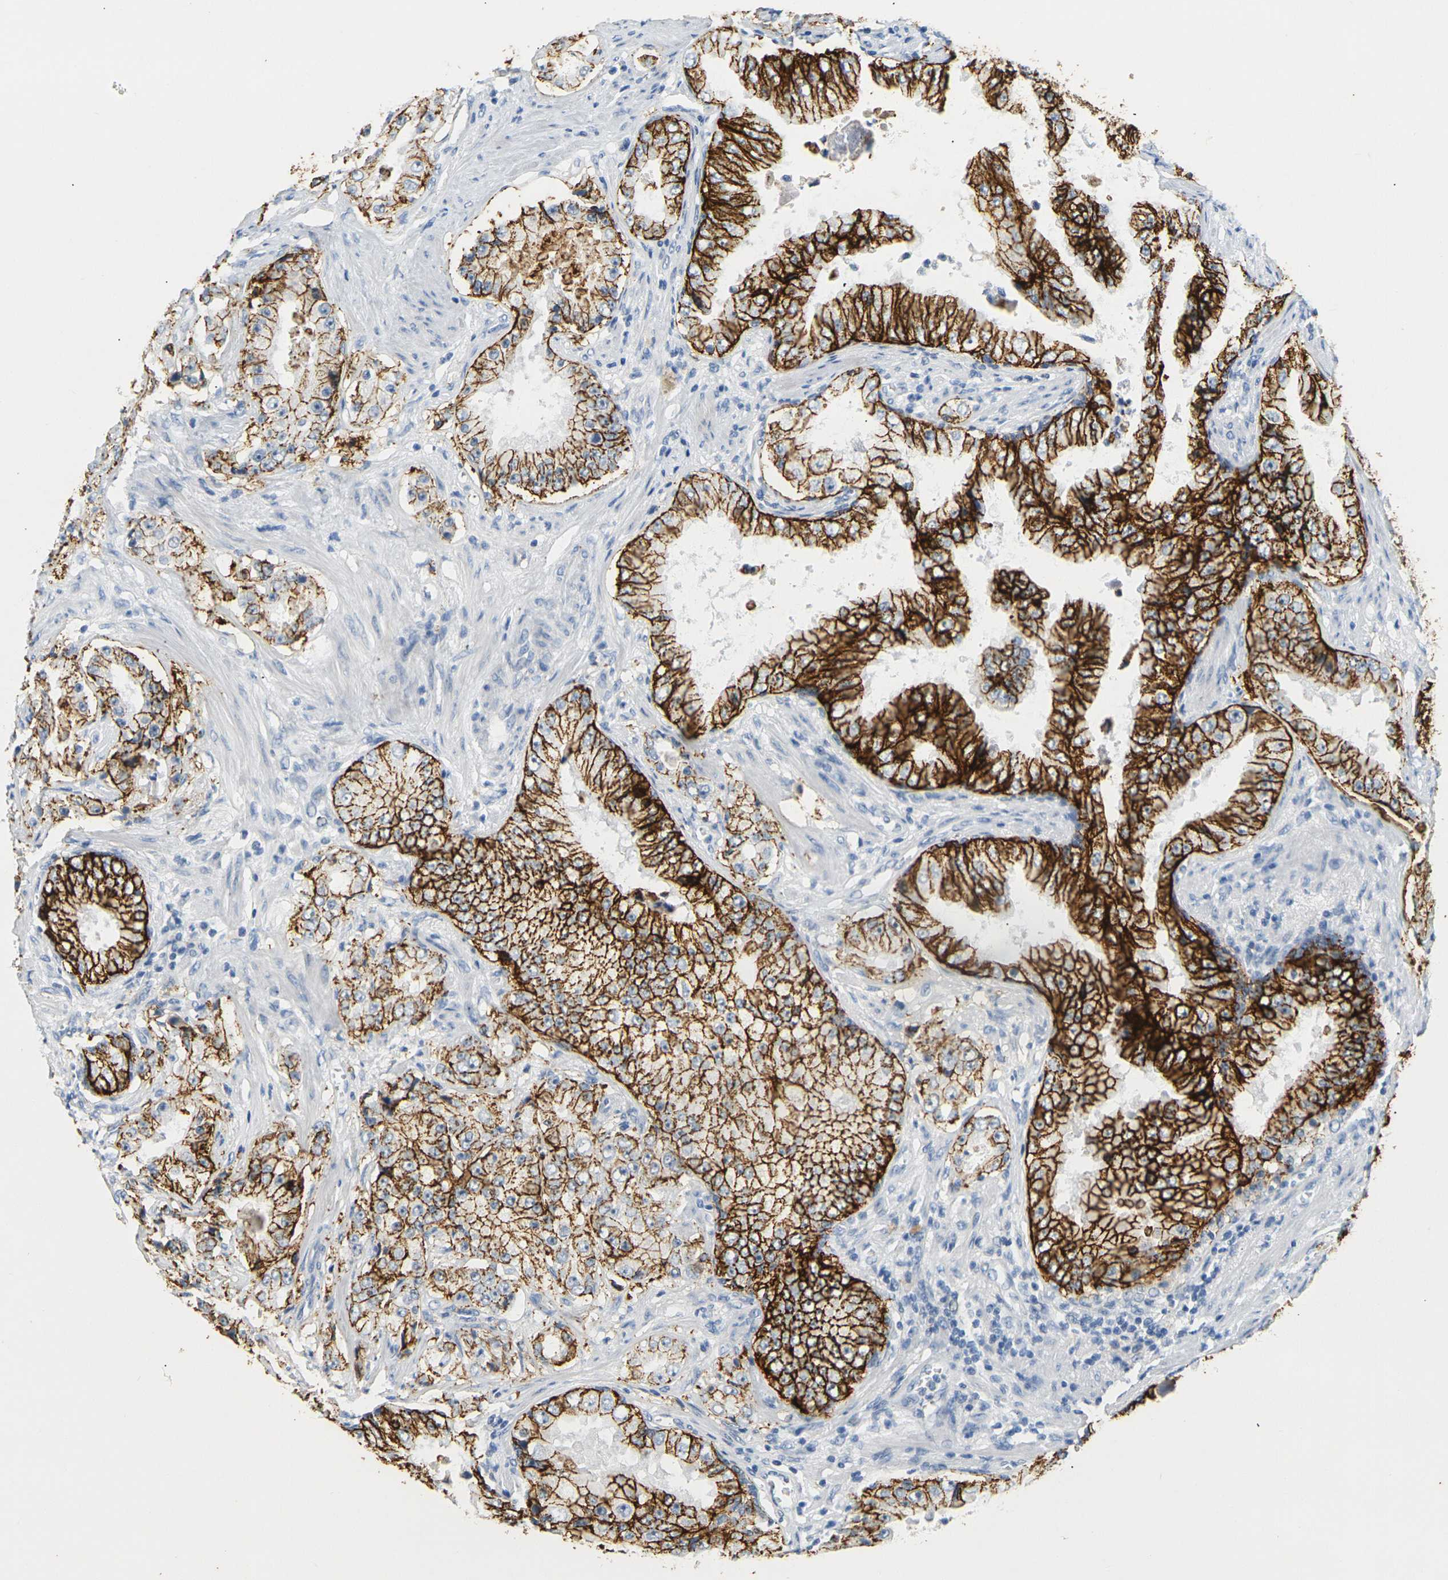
{"staining": {"intensity": "strong", "quantity": ">75%", "location": "cytoplasmic/membranous"}, "tissue": "prostate cancer", "cell_type": "Tumor cells", "image_type": "cancer", "snomed": [{"axis": "morphology", "description": "Adenocarcinoma, High grade"}, {"axis": "topography", "description": "Prostate"}], "caption": "An image showing strong cytoplasmic/membranous expression in approximately >75% of tumor cells in prostate cancer (high-grade adenocarcinoma), as visualized by brown immunohistochemical staining.", "gene": "CLDN7", "patient": {"sex": "male", "age": 73}}